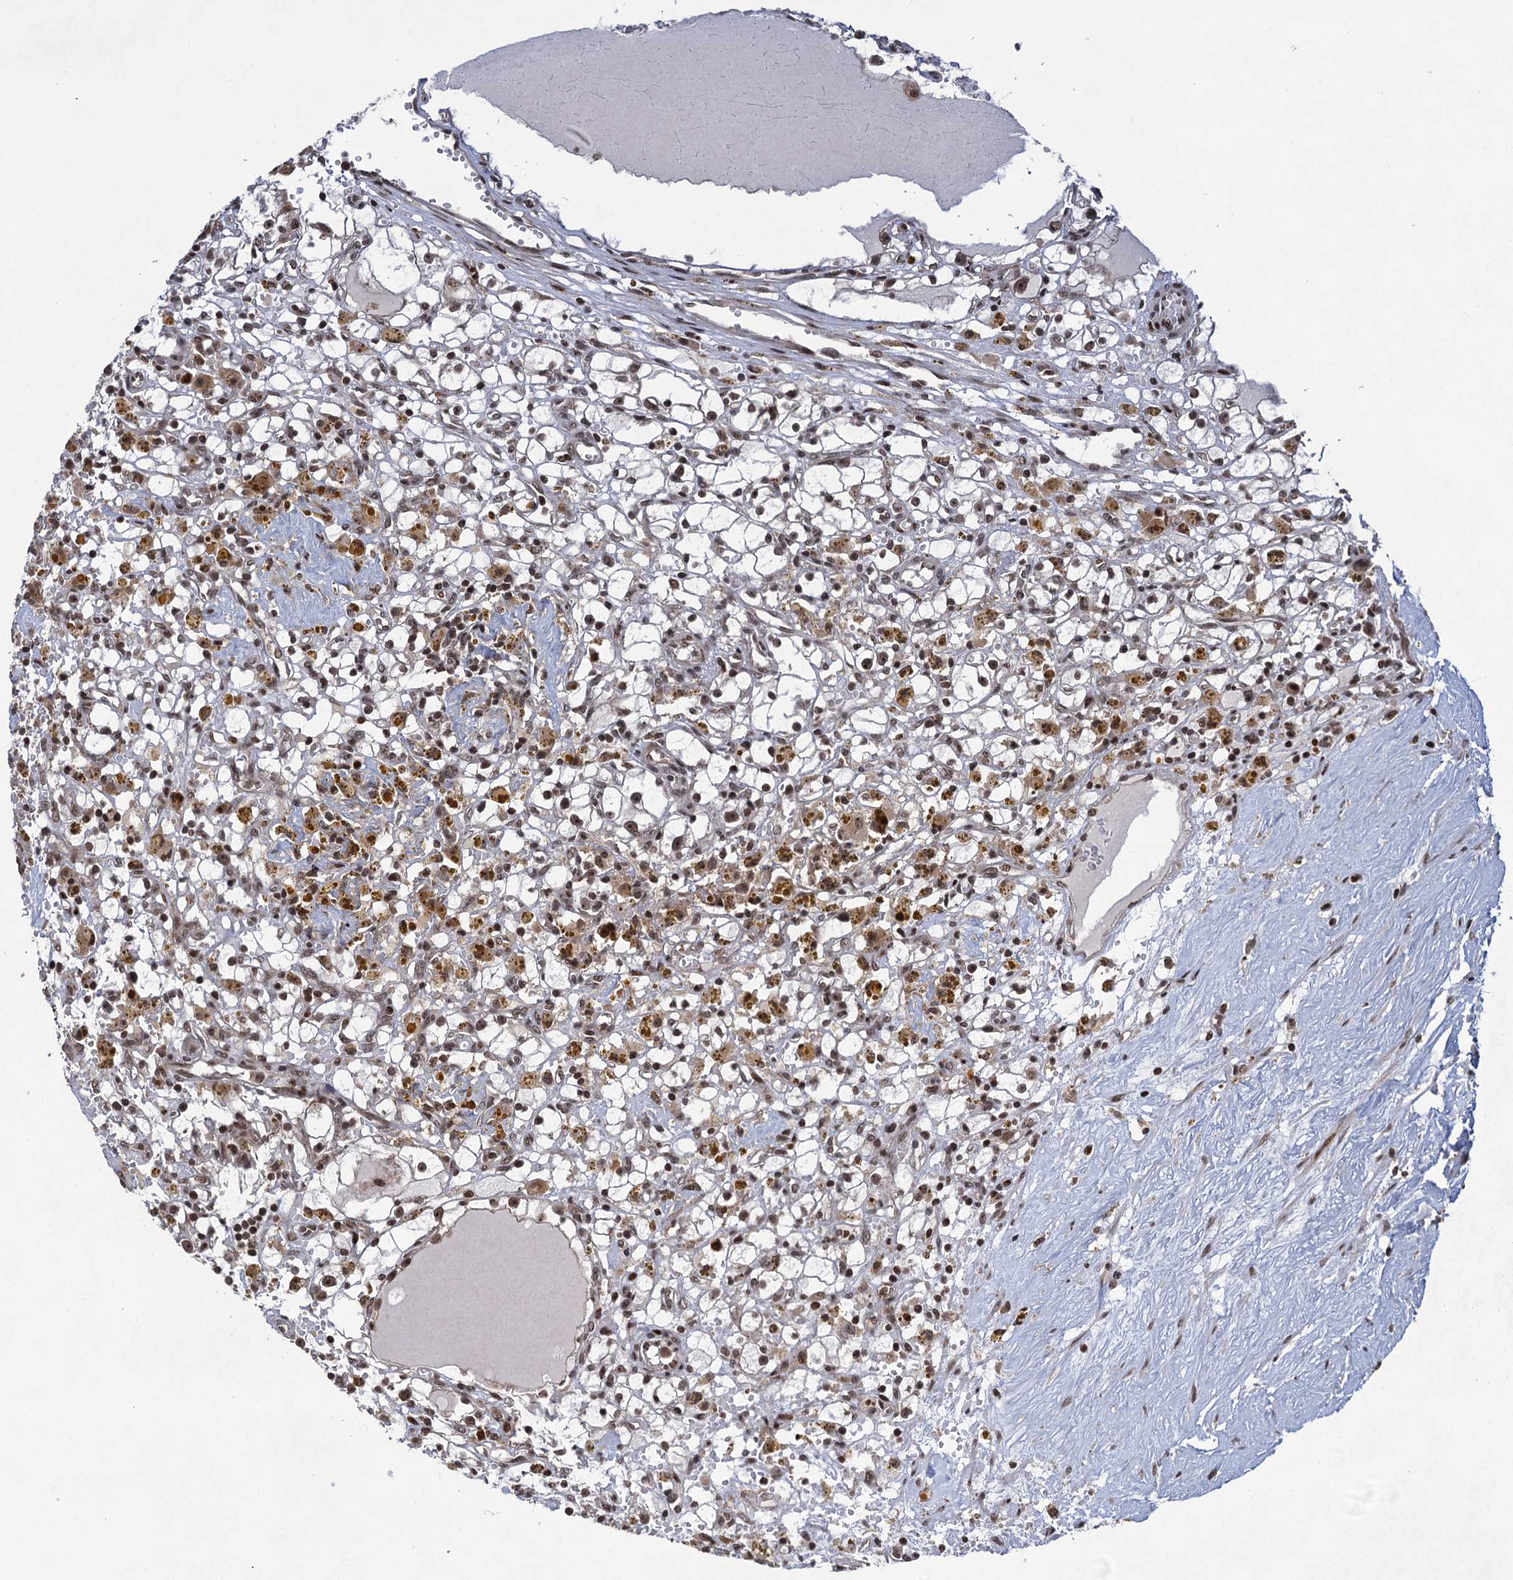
{"staining": {"intensity": "moderate", "quantity": ">75%", "location": "nuclear"}, "tissue": "renal cancer", "cell_type": "Tumor cells", "image_type": "cancer", "snomed": [{"axis": "morphology", "description": "Adenocarcinoma, NOS"}, {"axis": "topography", "description": "Kidney"}], "caption": "Renal cancer was stained to show a protein in brown. There is medium levels of moderate nuclear positivity in about >75% of tumor cells.", "gene": "ZNF169", "patient": {"sex": "male", "age": 56}}